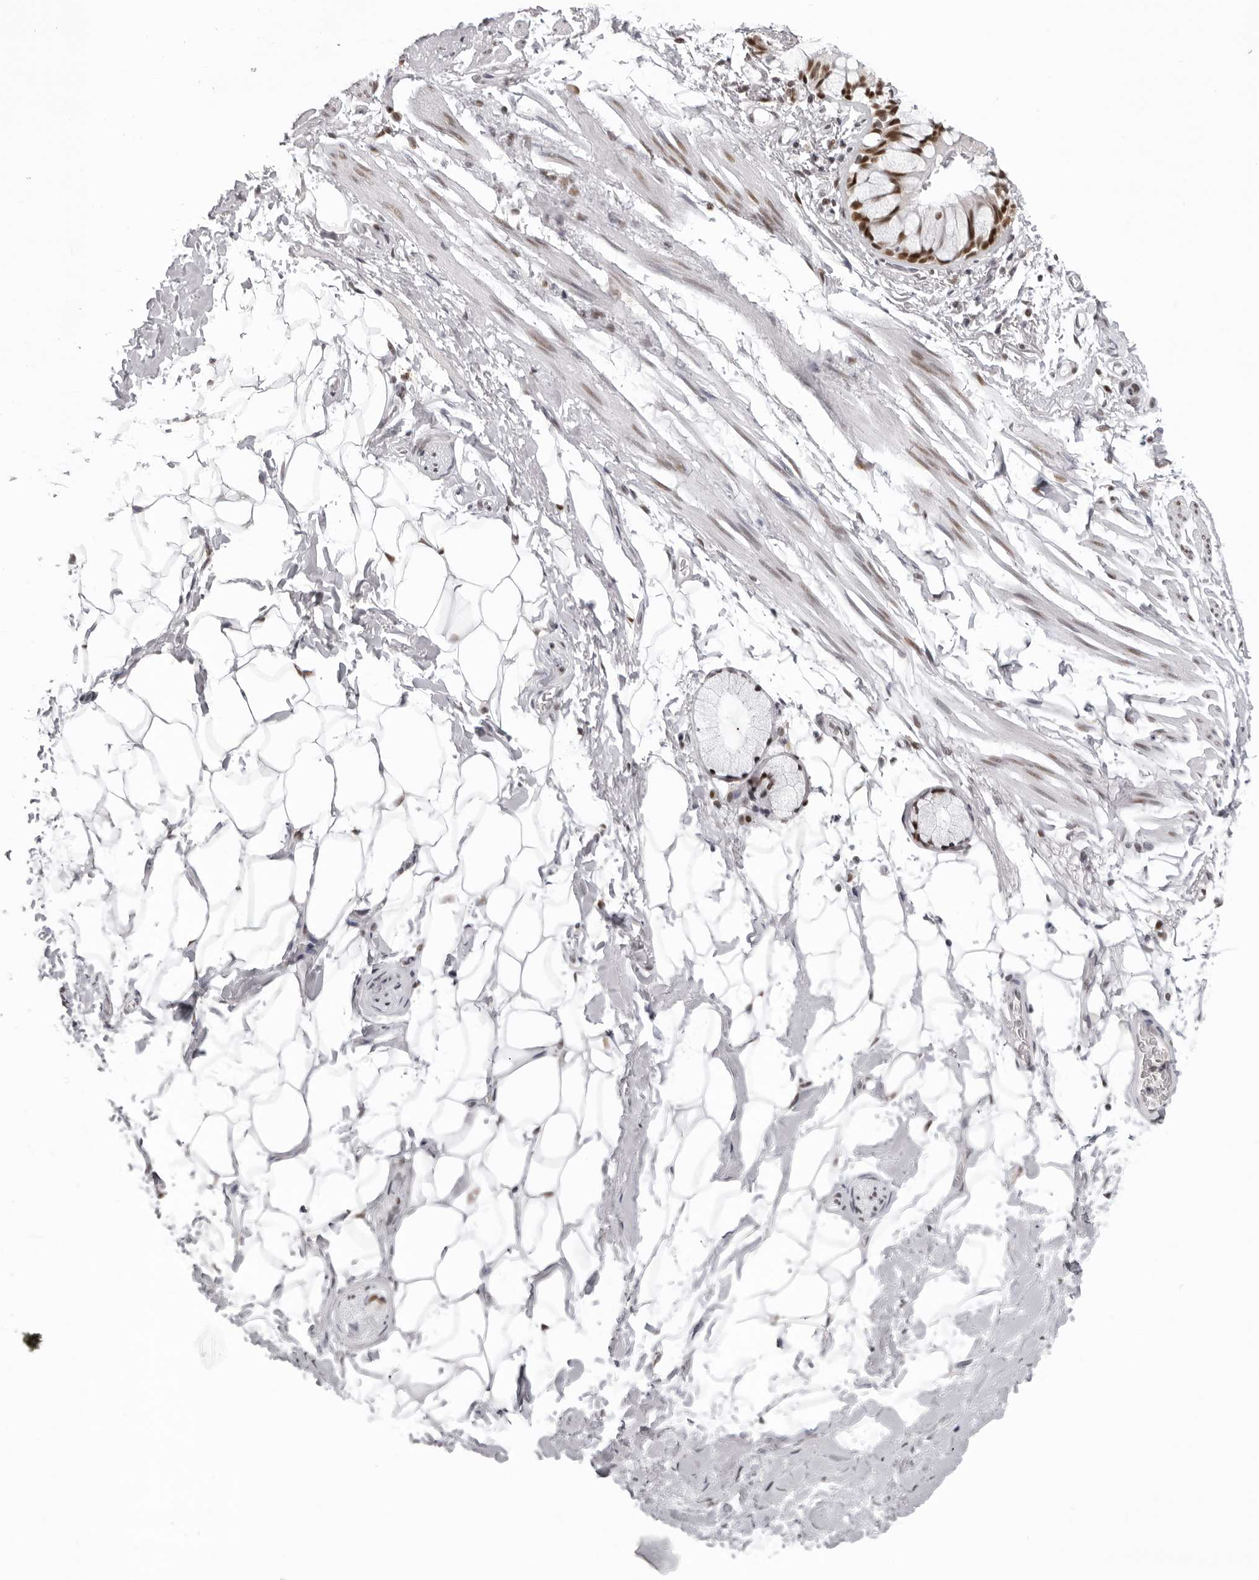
{"staining": {"intensity": "weak", "quantity": "<25%", "location": "nuclear"}, "tissue": "adipose tissue", "cell_type": "Adipocytes", "image_type": "normal", "snomed": [{"axis": "morphology", "description": "Normal tissue, NOS"}, {"axis": "topography", "description": "Cartilage tissue"}, {"axis": "topography", "description": "Bronchus"}], "caption": "DAB immunohistochemical staining of normal adipose tissue demonstrates no significant expression in adipocytes.", "gene": "HEXIM2", "patient": {"sex": "female", "age": 73}}